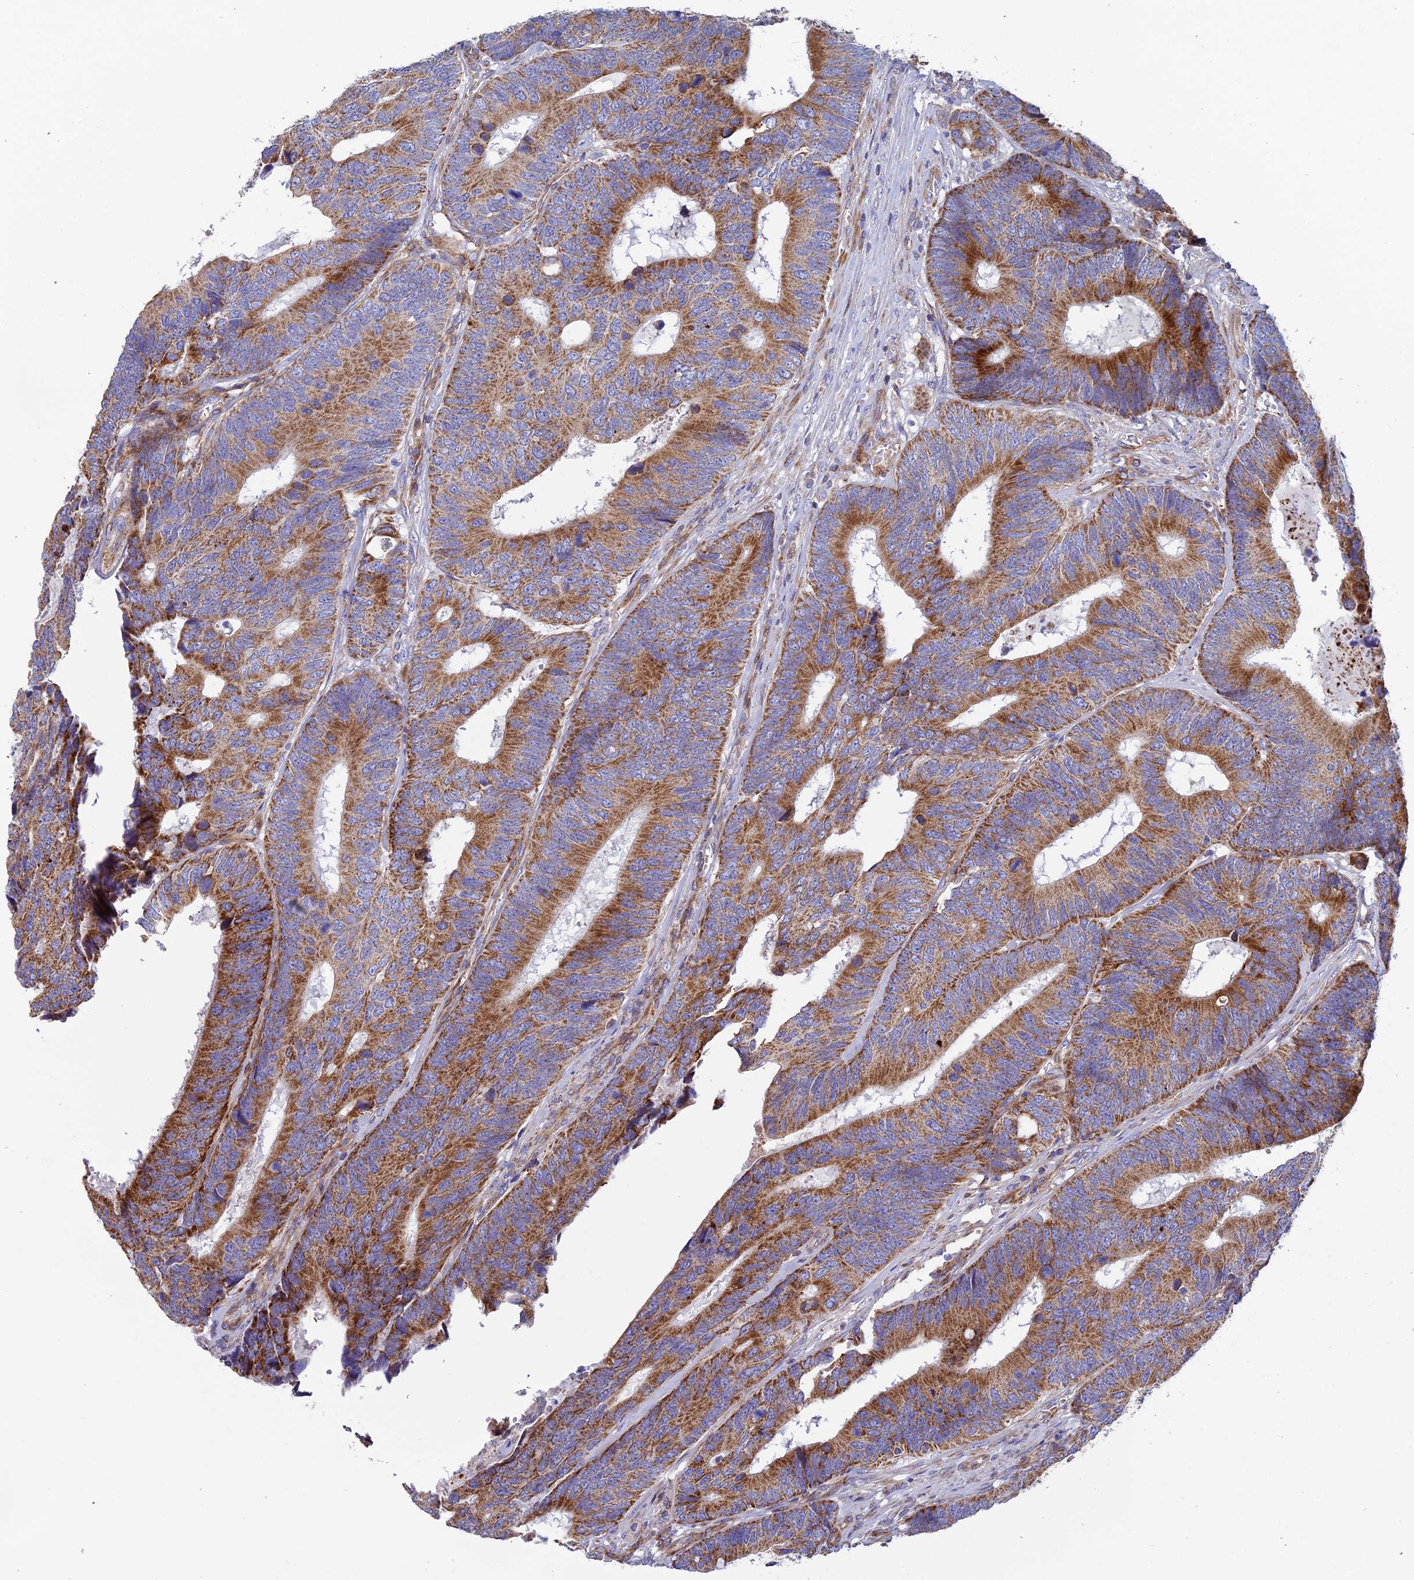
{"staining": {"intensity": "strong", "quantity": ">75%", "location": "cytoplasmic/membranous"}, "tissue": "colorectal cancer", "cell_type": "Tumor cells", "image_type": "cancer", "snomed": [{"axis": "morphology", "description": "Adenocarcinoma, NOS"}, {"axis": "topography", "description": "Colon"}], "caption": "IHC (DAB (3,3'-diaminobenzidine)) staining of human colorectal cancer reveals strong cytoplasmic/membranous protein staining in approximately >75% of tumor cells.", "gene": "CSPG4", "patient": {"sex": "male", "age": 87}}